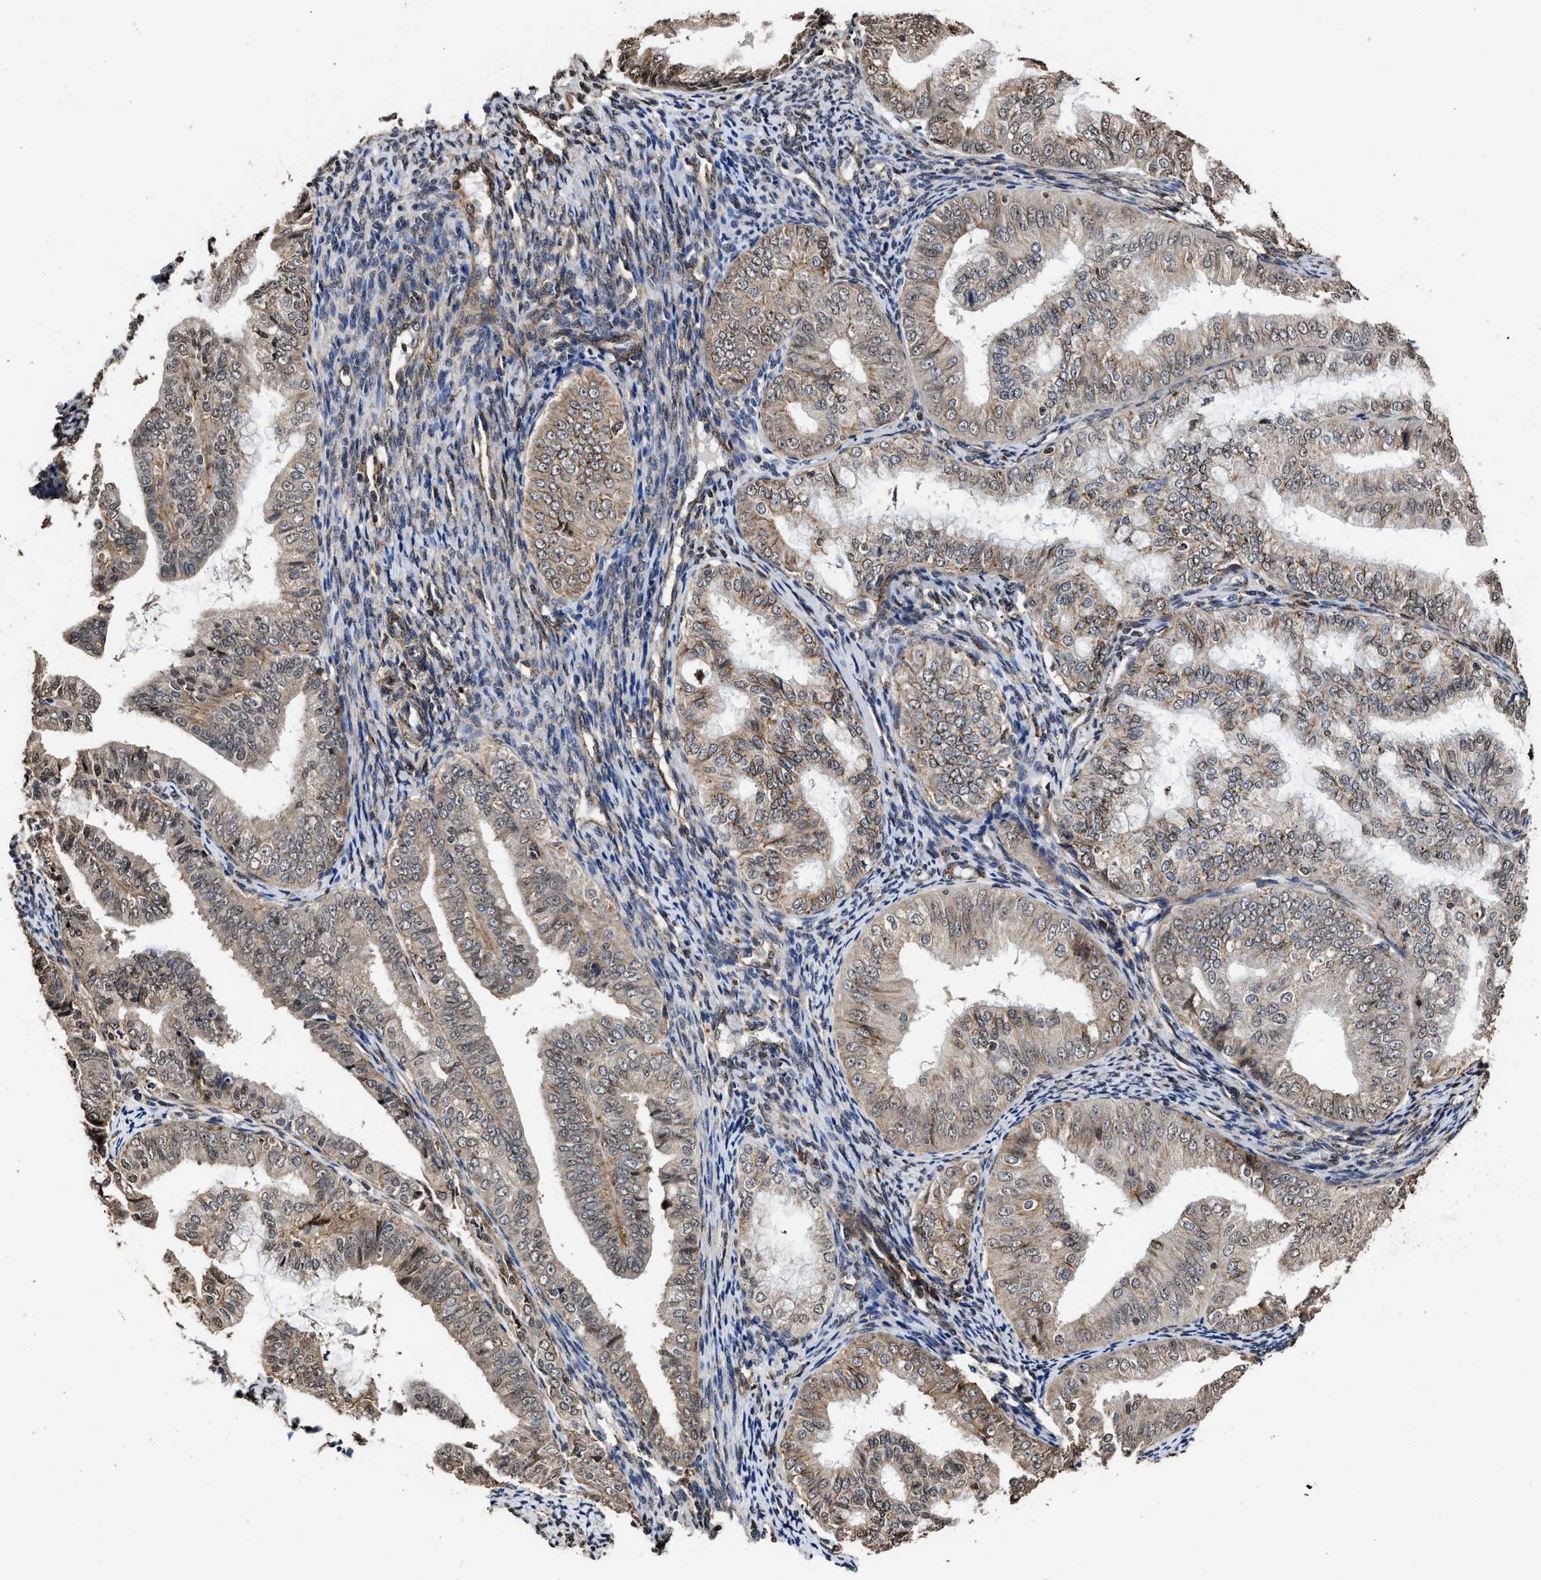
{"staining": {"intensity": "weak", "quantity": "25%-75%", "location": "cytoplasmic/membranous"}, "tissue": "endometrial cancer", "cell_type": "Tumor cells", "image_type": "cancer", "snomed": [{"axis": "morphology", "description": "Adenocarcinoma, NOS"}, {"axis": "topography", "description": "Endometrium"}], "caption": "Approximately 25%-75% of tumor cells in human endometrial adenocarcinoma demonstrate weak cytoplasmic/membranous protein expression as visualized by brown immunohistochemical staining.", "gene": "SEPTIN2", "patient": {"sex": "female", "age": 63}}